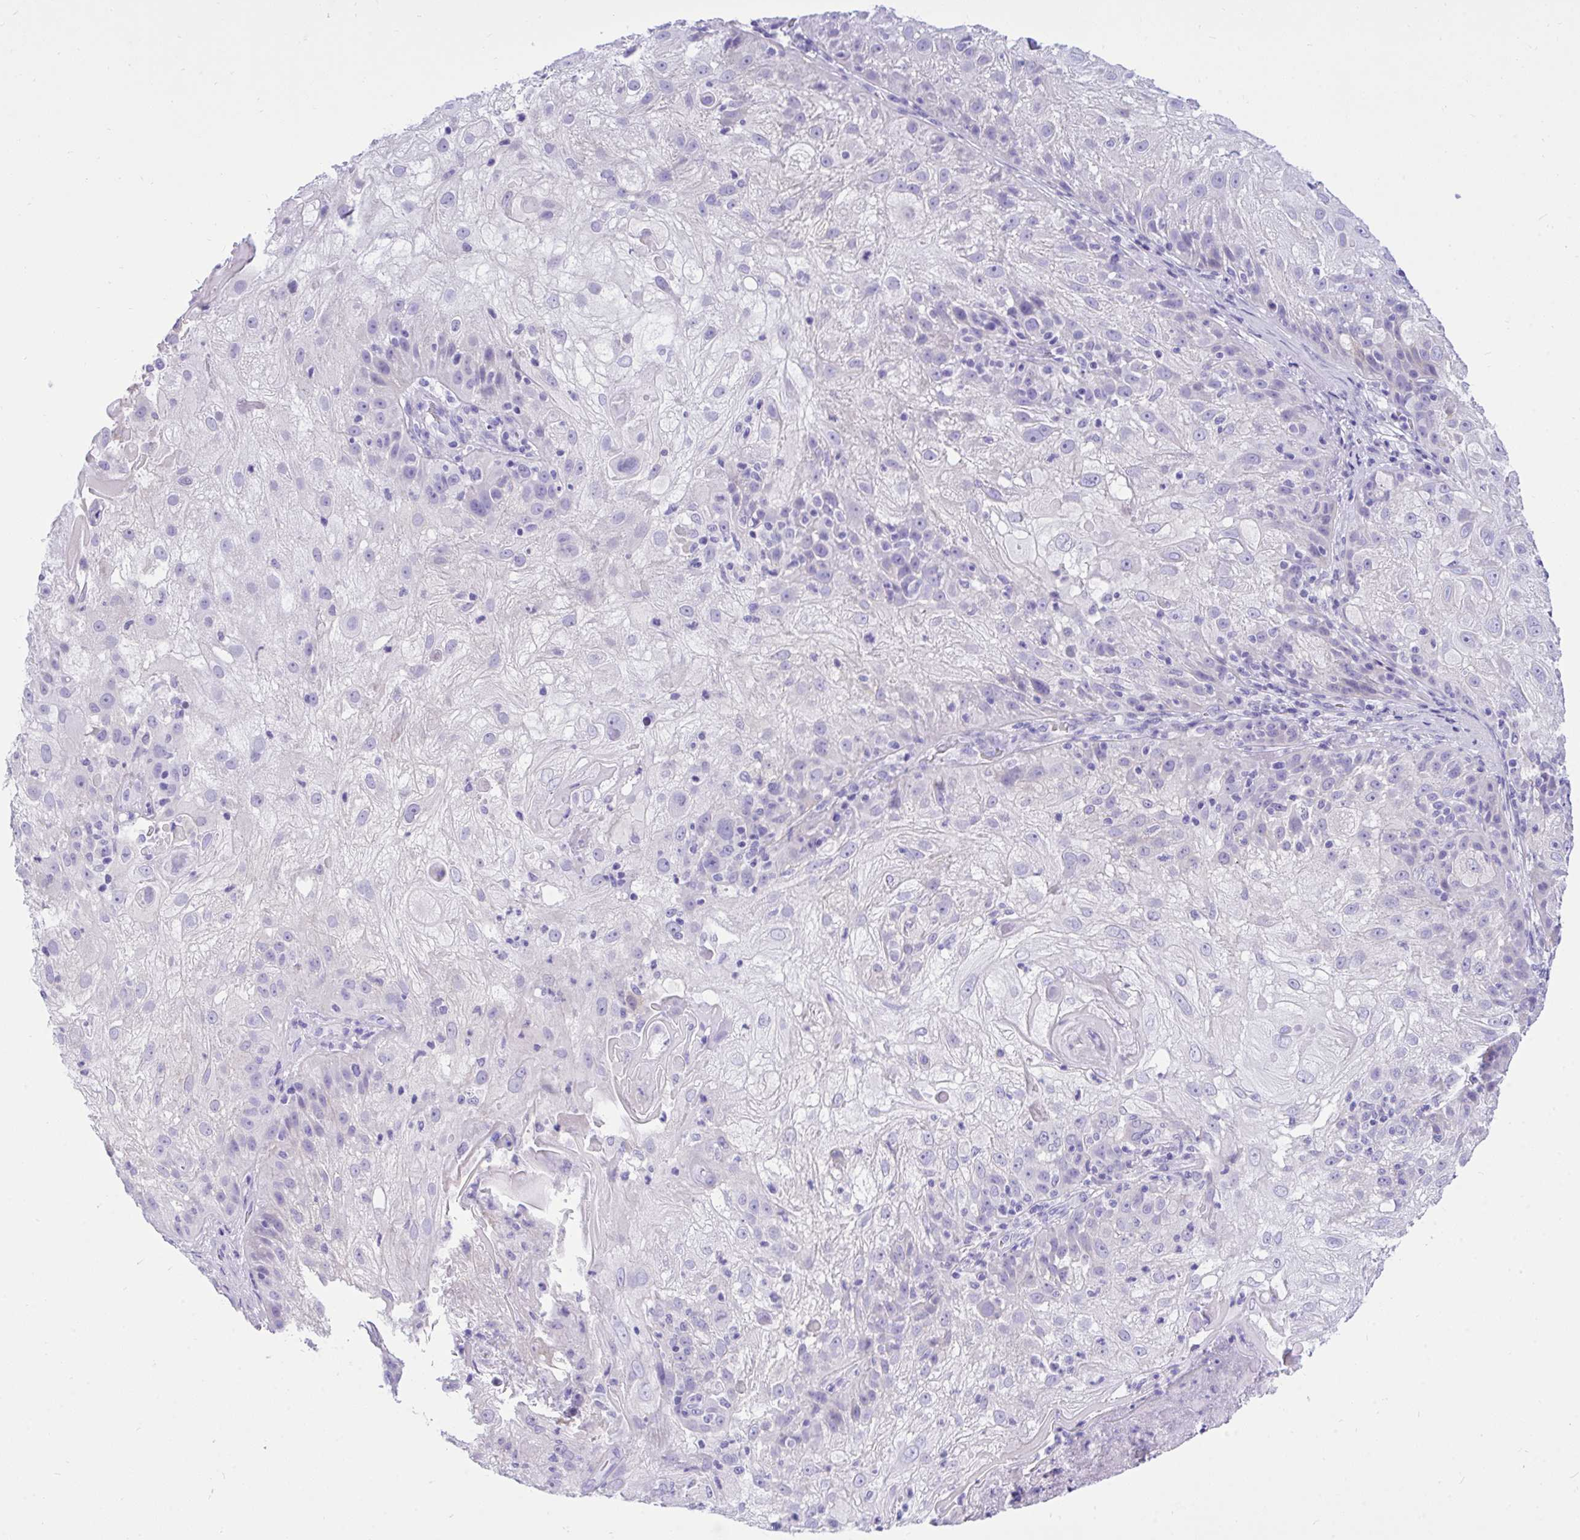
{"staining": {"intensity": "negative", "quantity": "none", "location": "none"}, "tissue": "skin cancer", "cell_type": "Tumor cells", "image_type": "cancer", "snomed": [{"axis": "morphology", "description": "Normal tissue, NOS"}, {"axis": "morphology", "description": "Squamous cell carcinoma, NOS"}, {"axis": "topography", "description": "Skin"}], "caption": "Squamous cell carcinoma (skin) stained for a protein using immunohistochemistry shows no staining tumor cells.", "gene": "TLN2", "patient": {"sex": "female", "age": 83}}